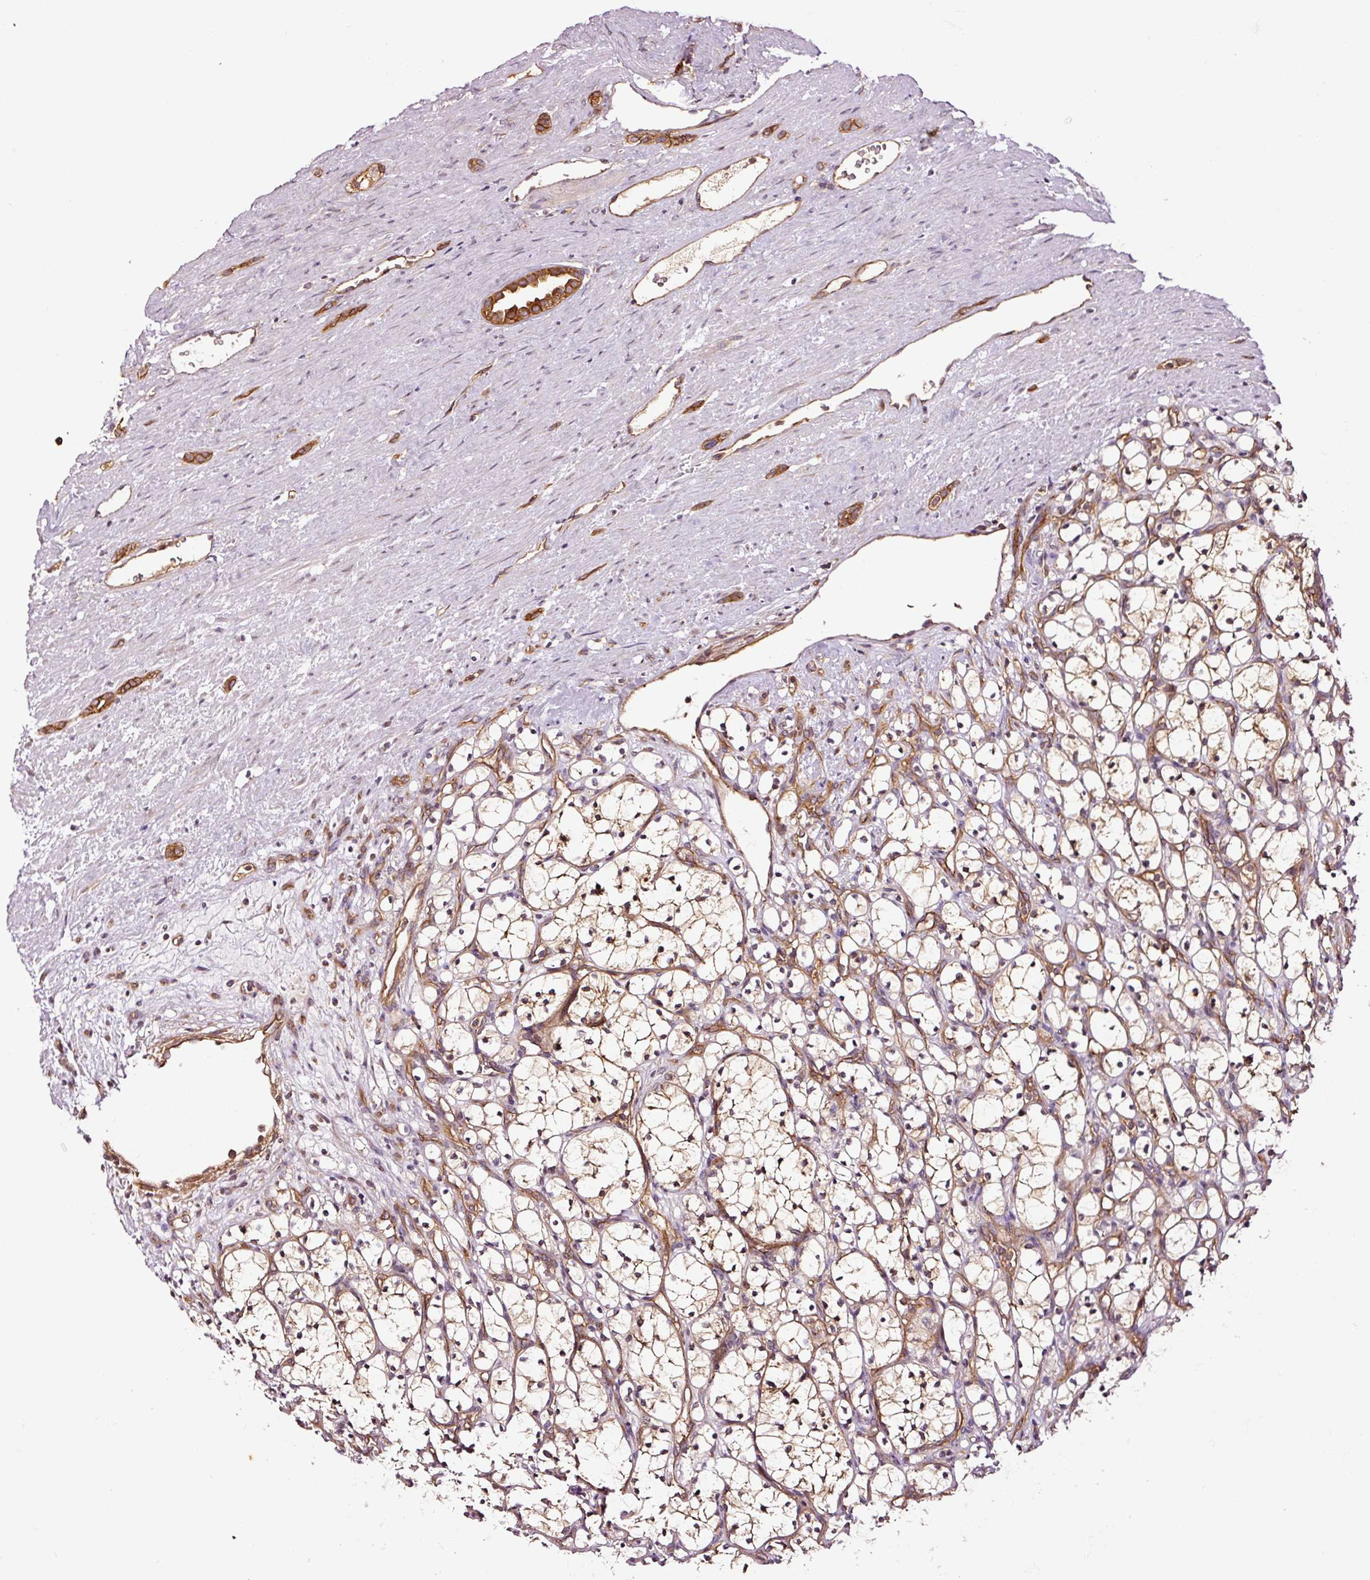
{"staining": {"intensity": "strong", "quantity": ">75%", "location": "nuclear"}, "tissue": "renal cancer", "cell_type": "Tumor cells", "image_type": "cancer", "snomed": [{"axis": "morphology", "description": "Adenocarcinoma, NOS"}, {"axis": "topography", "description": "Kidney"}], "caption": "Immunohistochemistry (IHC) micrograph of neoplastic tissue: human renal cancer (adenocarcinoma) stained using IHC demonstrates high levels of strong protein expression localized specifically in the nuclear of tumor cells, appearing as a nuclear brown color.", "gene": "METAP1", "patient": {"sex": "female", "age": 69}}